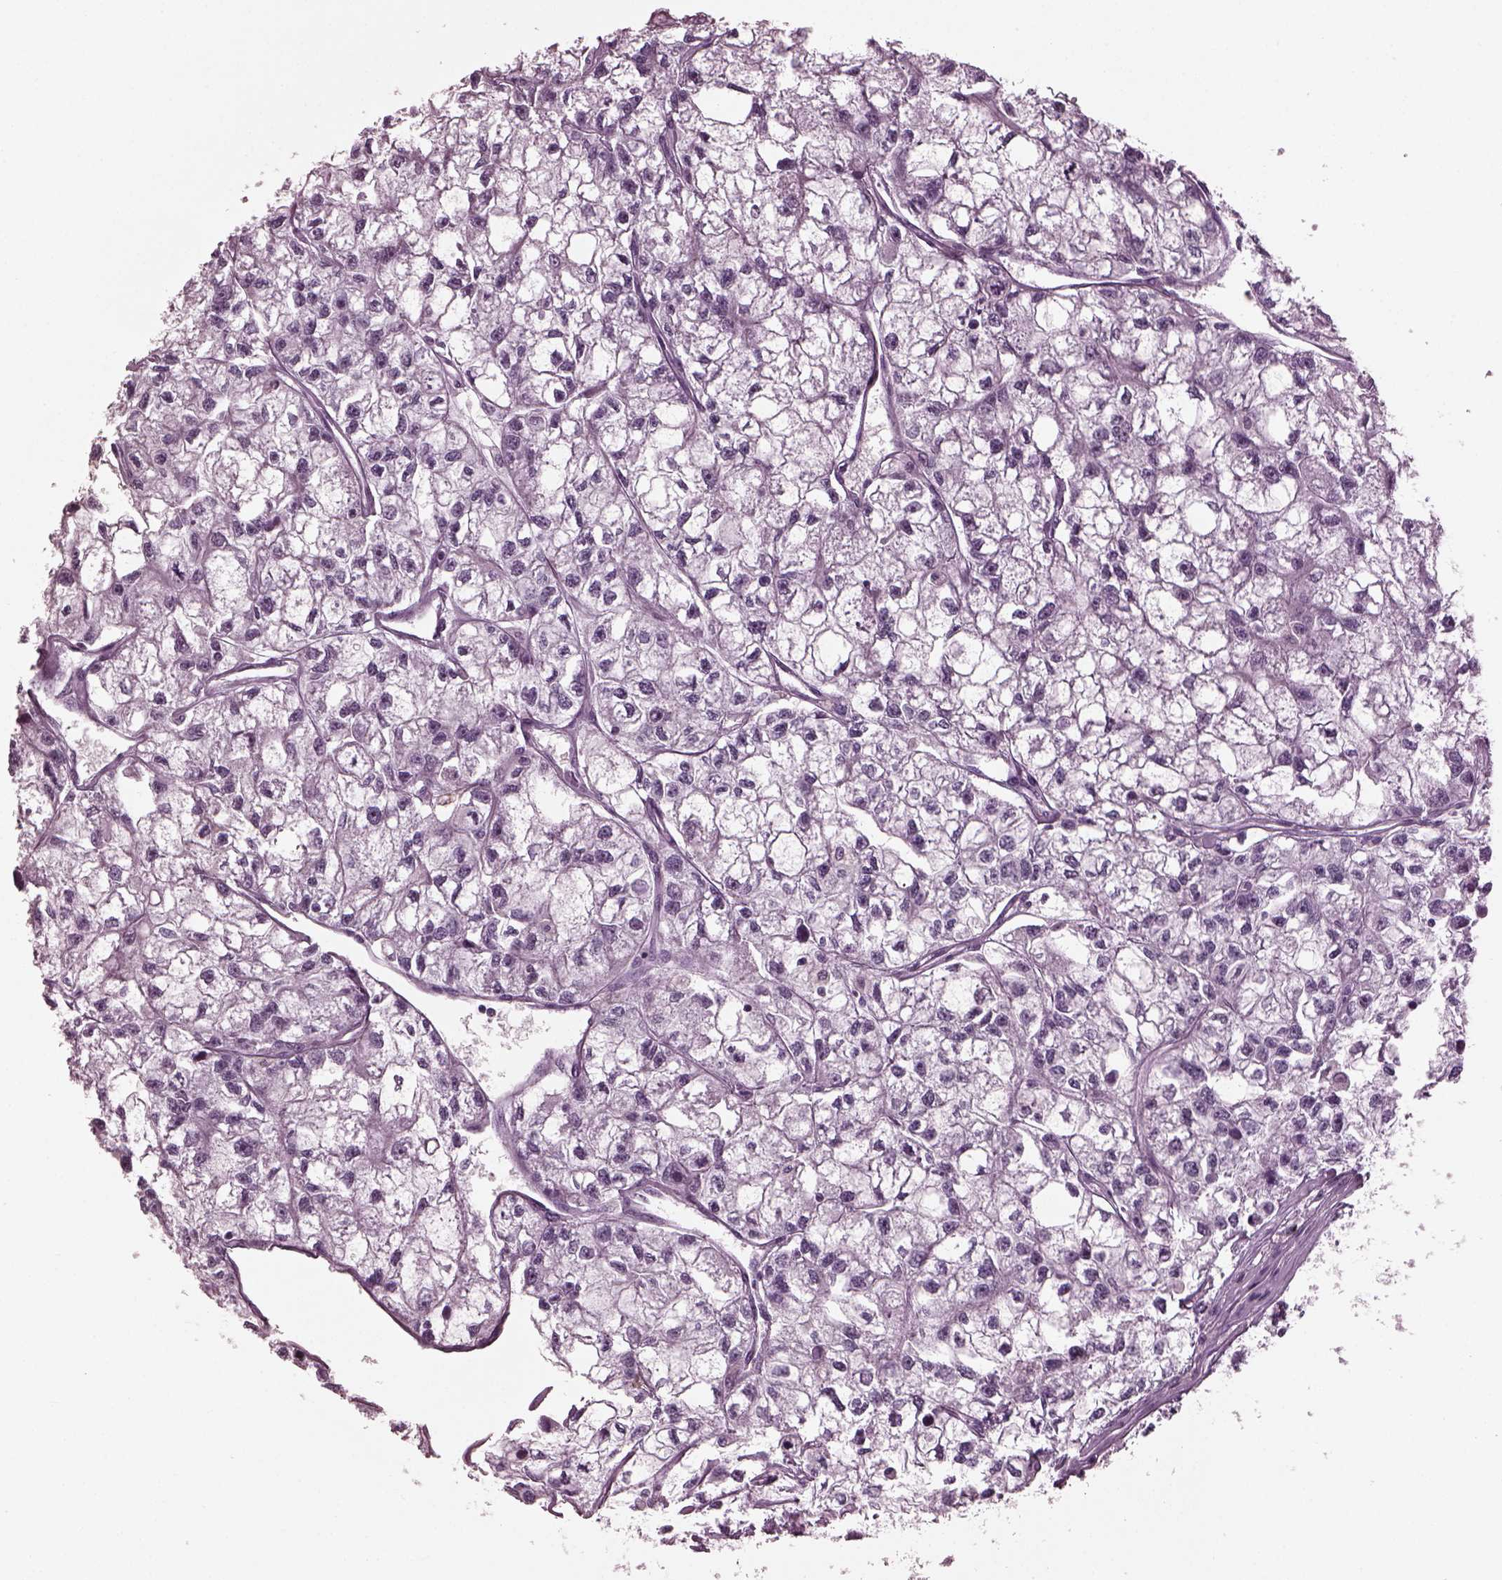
{"staining": {"intensity": "negative", "quantity": "none", "location": "none"}, "tissue": "renal cancer", "cell_type": "Tumor cells", "image_type": "cancer", "snomed": [{"axis": "morphology", "description": "Adenocarcinoma, NOS"}, {"axis": "topography", "description": "Kidney"}], "caption": "Renal cancer stained for a protein using immunohistochemistry (IHC) displays no staining tumor cells.", "gene": "SLC6A17", "patient": {"sex": "male", "age": 56}}